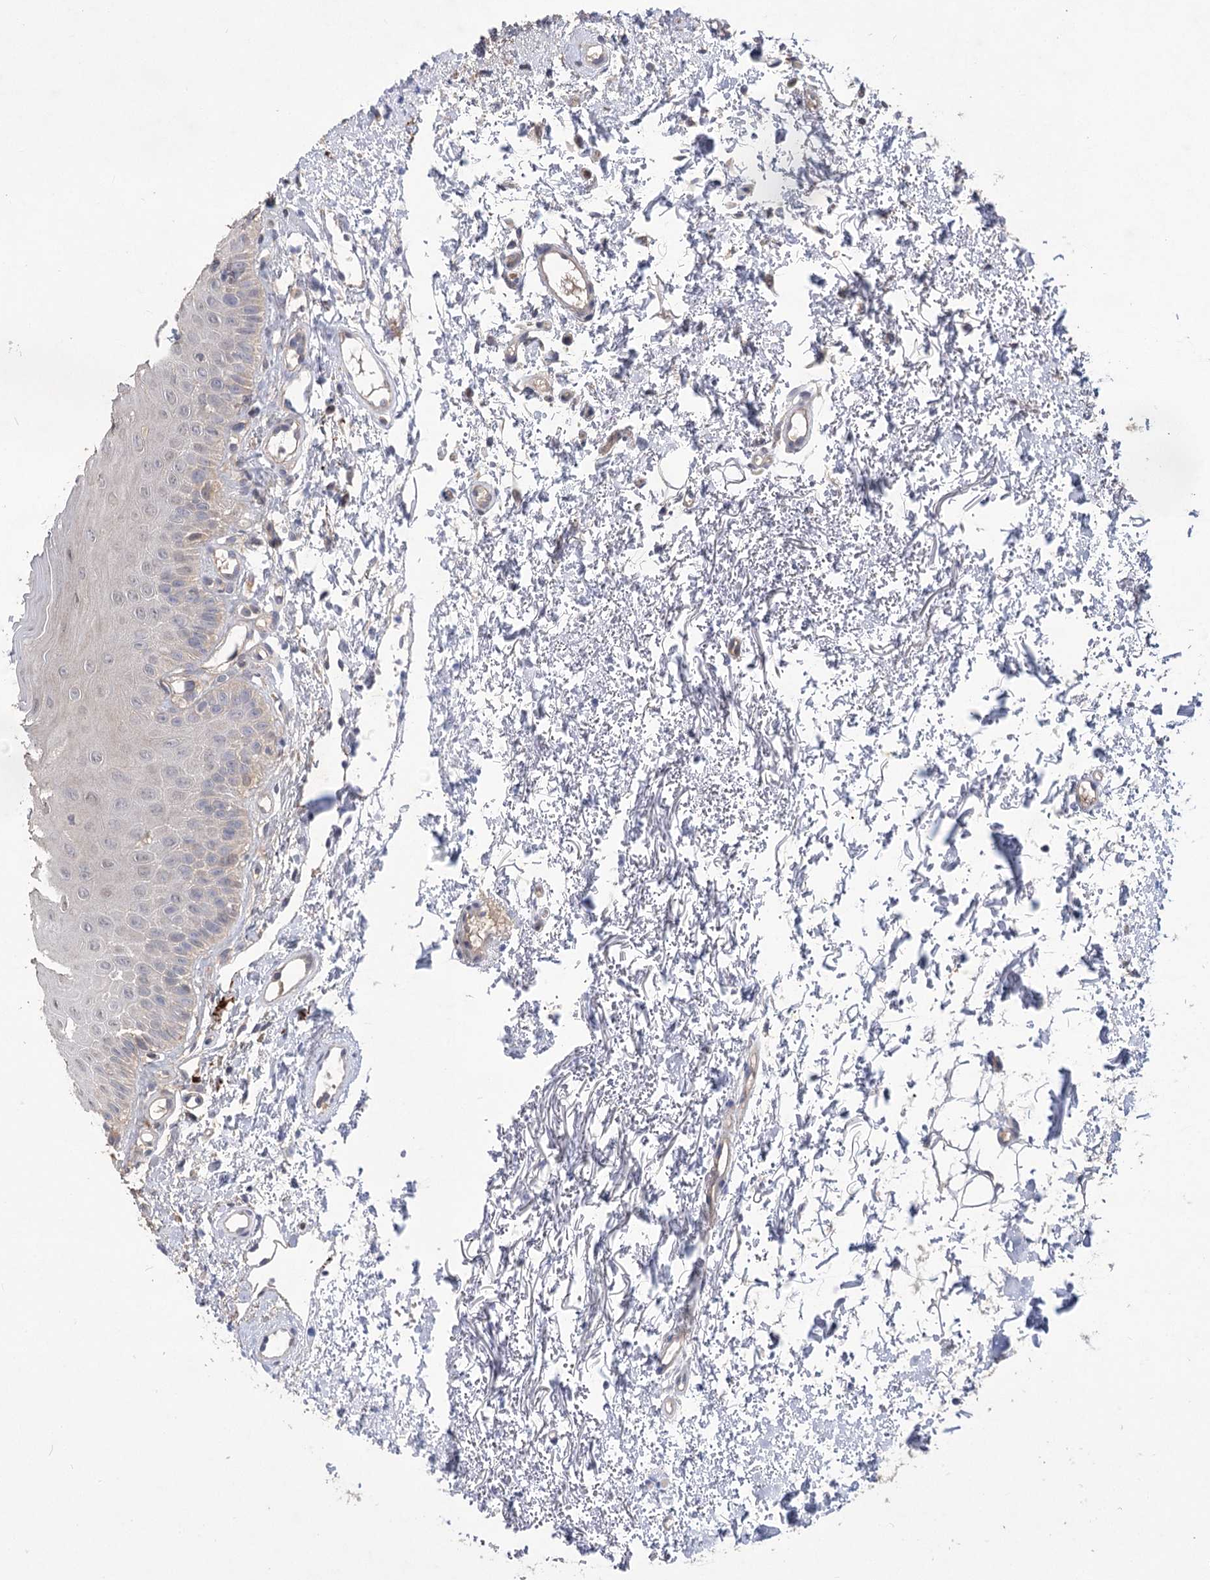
{"staining": {"intensity": "weak", "quantity": "<25%", "location": "cytoplasmic/membranous"}, "tissue": "oral mucosa", "cell_type": "Squamous epithelial cells", "image_type": "normal", "snomed": [{"axis": "morphology", "description": "Normal tissue, NOS"}, {"axis": "topography", "description": "Oral tissue"}], "caption": "Squamous epithelial cells show no significant positivity in unremarkable oral mucosa.", "gene": "AURKC", "patient": {"sex": "male", "age": 66}}